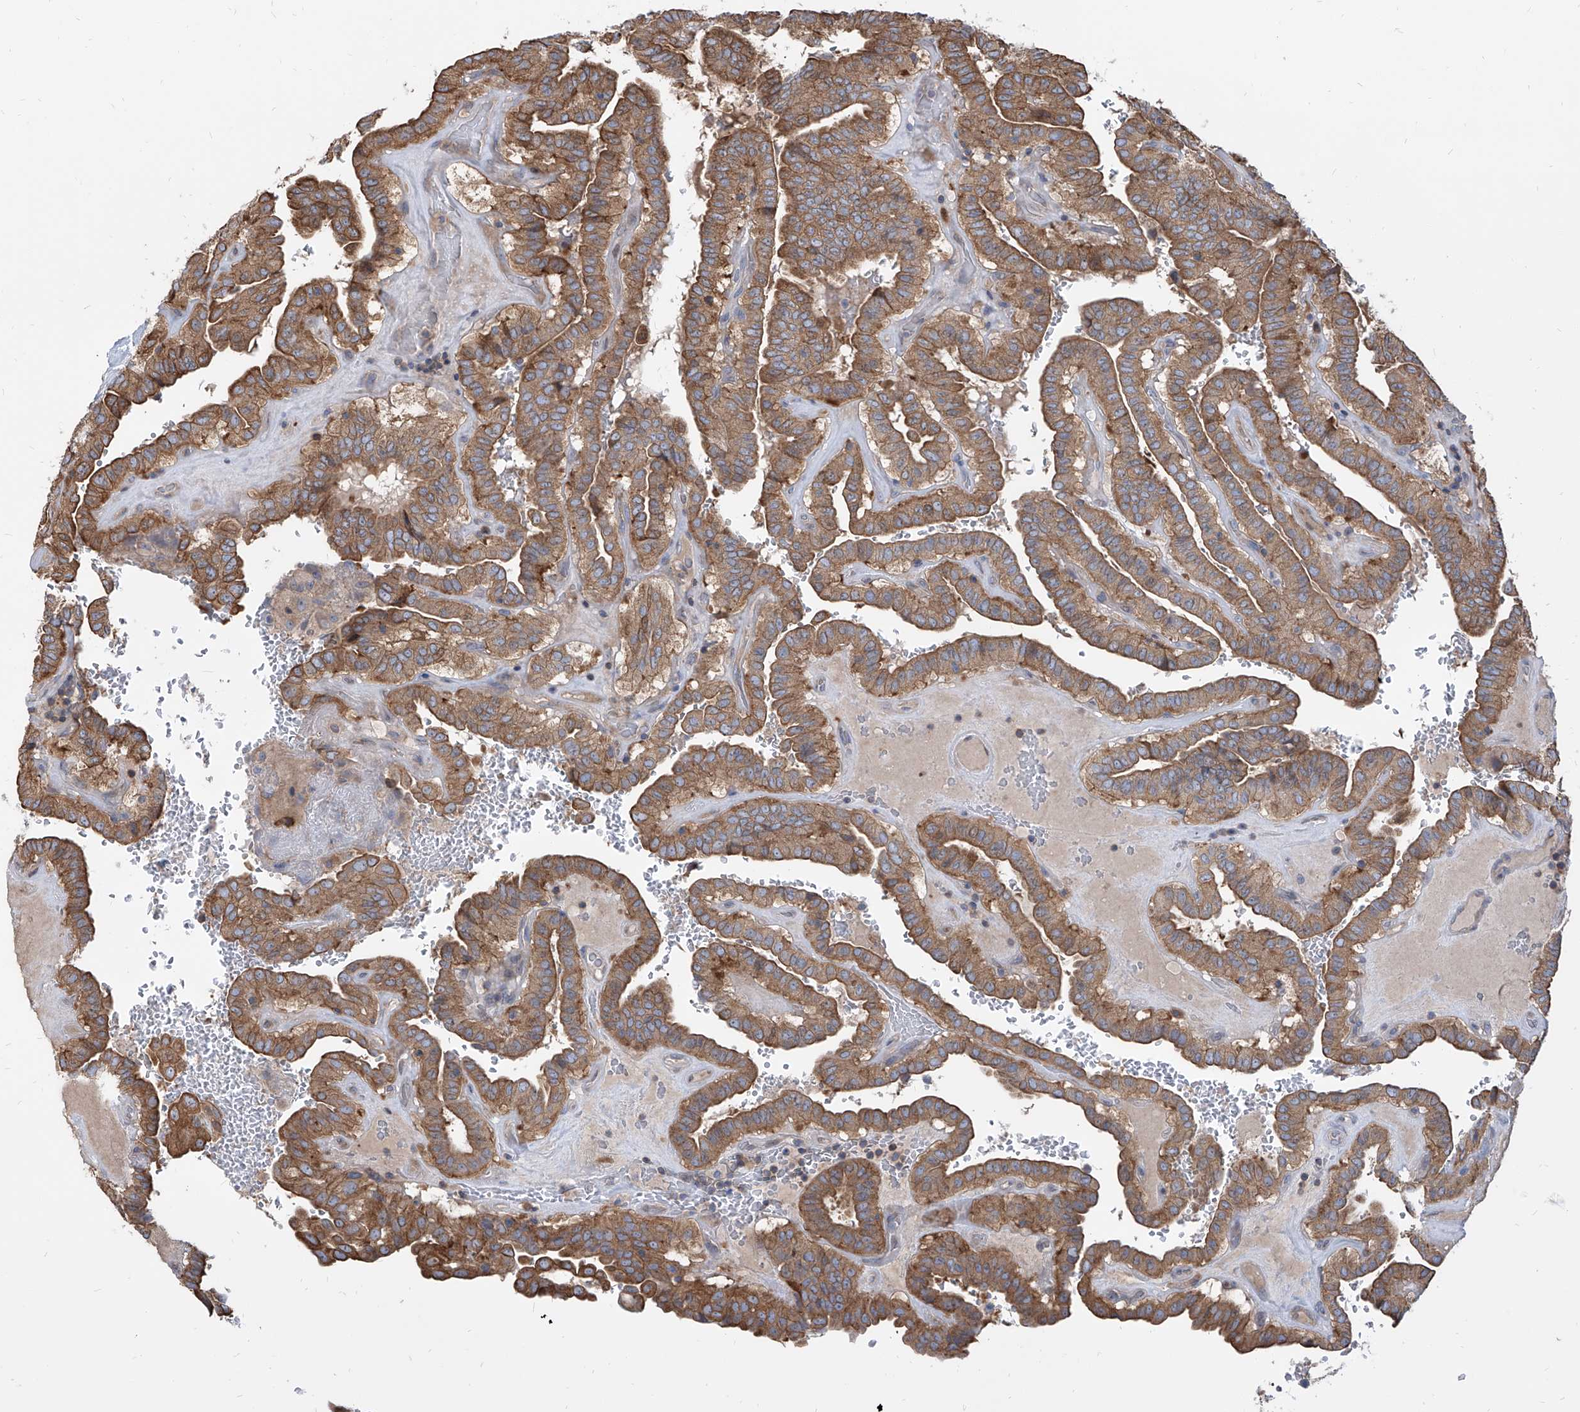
{"staining": {"intensity": "moderate", "quantity": ">75%", "location": "cytoplasmic/membranous"}, "tissue": "thyroid cancer", "cell_type": "Tumor cells", "image_type": "cancer", "snomed": [{"axis": "morphology", "description": "Papillary adenocarcinoma, NOS"}, {"axis": "topography", "description": "Thyroid gland"}], "caption": "The photomicrograph reveals immunohistochemical staining of thyroid papillary adenocarcinoma. There is moderate cytoplasmic/membranous staining is present in approximately >75% of tumor cells. (brown staining indicates protein expression, while blue staining denotes nuclei).", "gene": "FAM83B", "patient": {"sex": "male", "age": 77}}